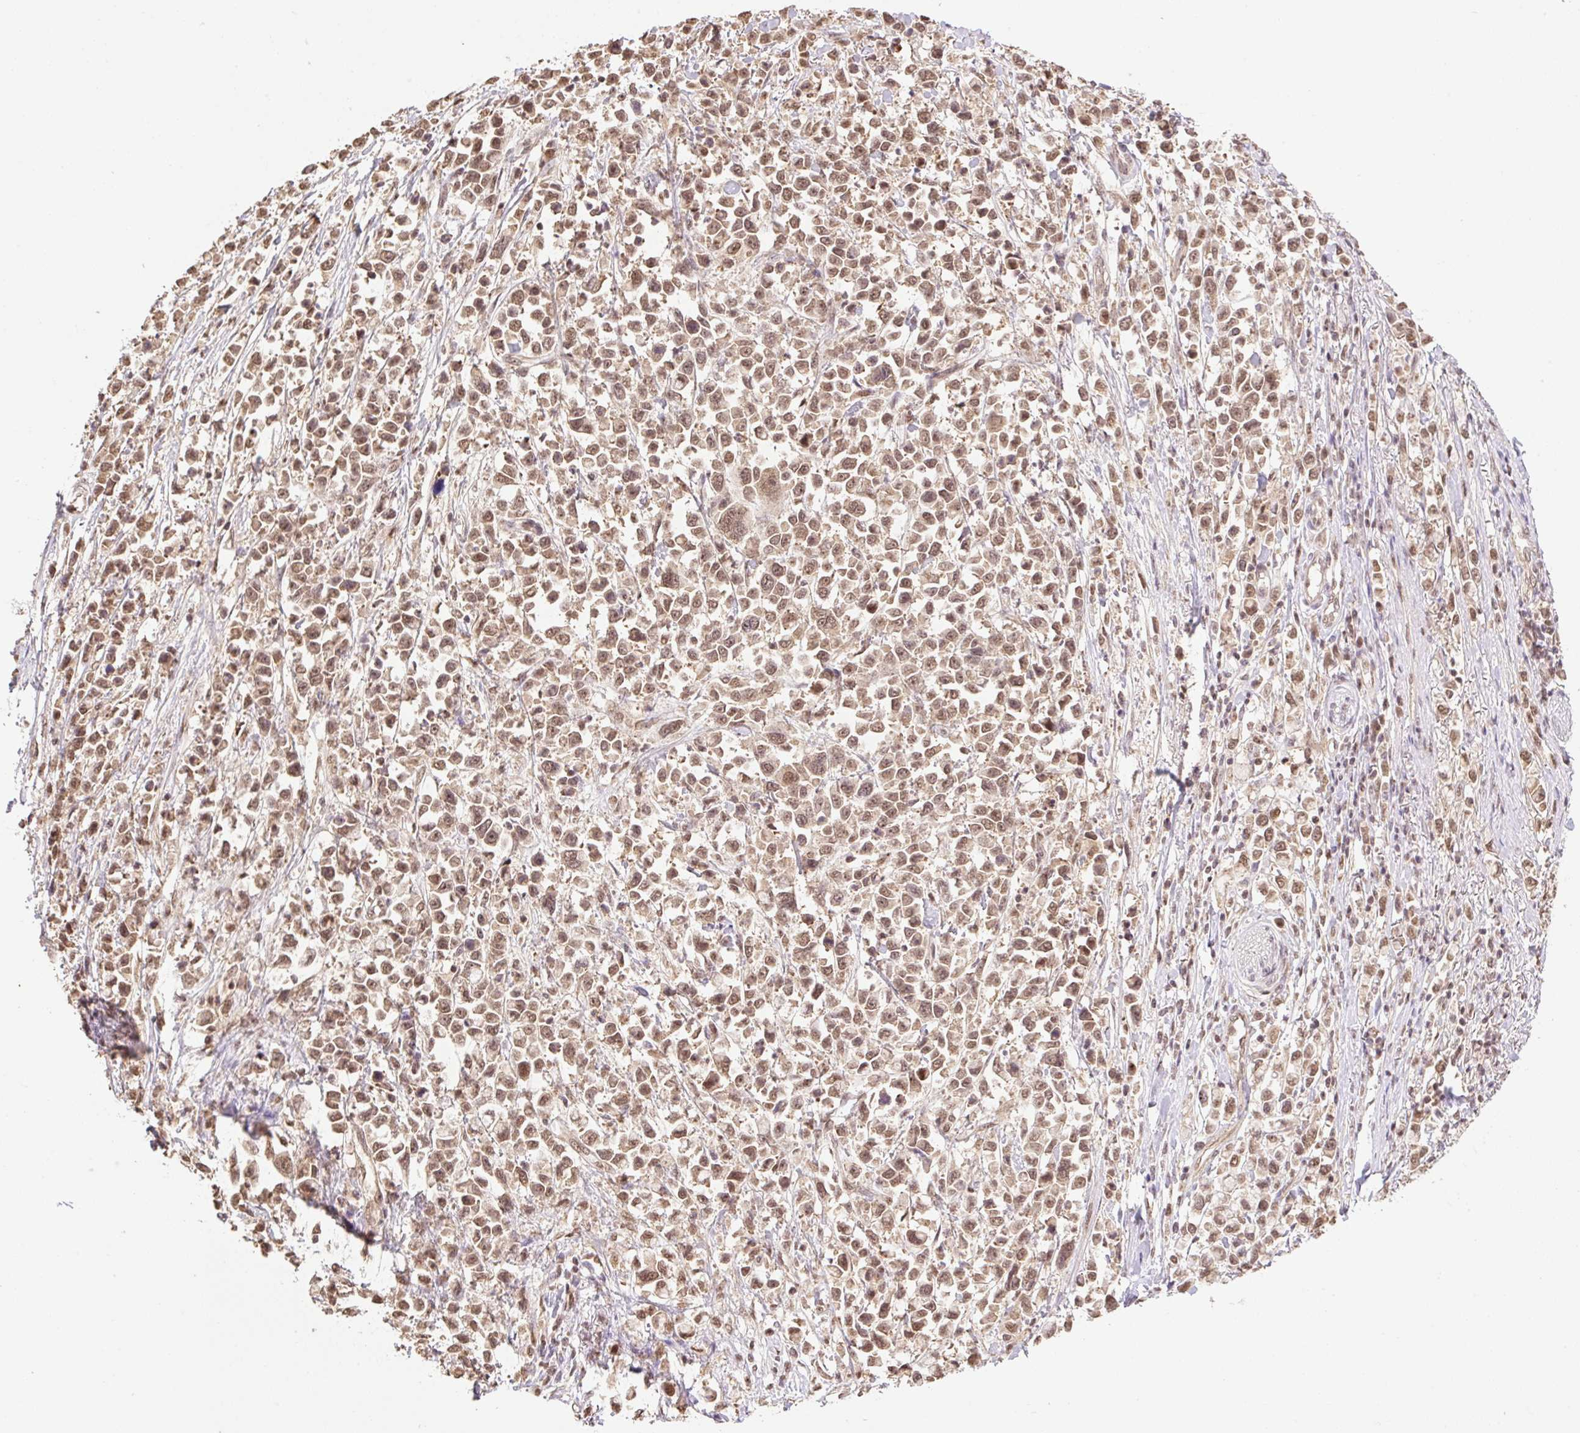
{"staining": {"intensity": "moderate", "quantity": ">75%", "location": "nuclear"}, "tissue": "stomach cancer", "cell_type": "Tumor cells", "image_type": "cancer", "snomed": [{"axis": "morphology", "description": "Adenocarcinoma, NOS"}, {"axis": "topography", "description": "Stomach"}], "caption": "Protein analysis of stomach cancer (adenocarcinoma) tissue reveals moderate nuclear staining in approximately >75% of tumor cells. (DAB (3,3'-diaminobenzidine) IHC, brown staining for protein, blue staining for nuclei).", "gene": "VPS25", "patient": {"sex": "female", "age": 81}}